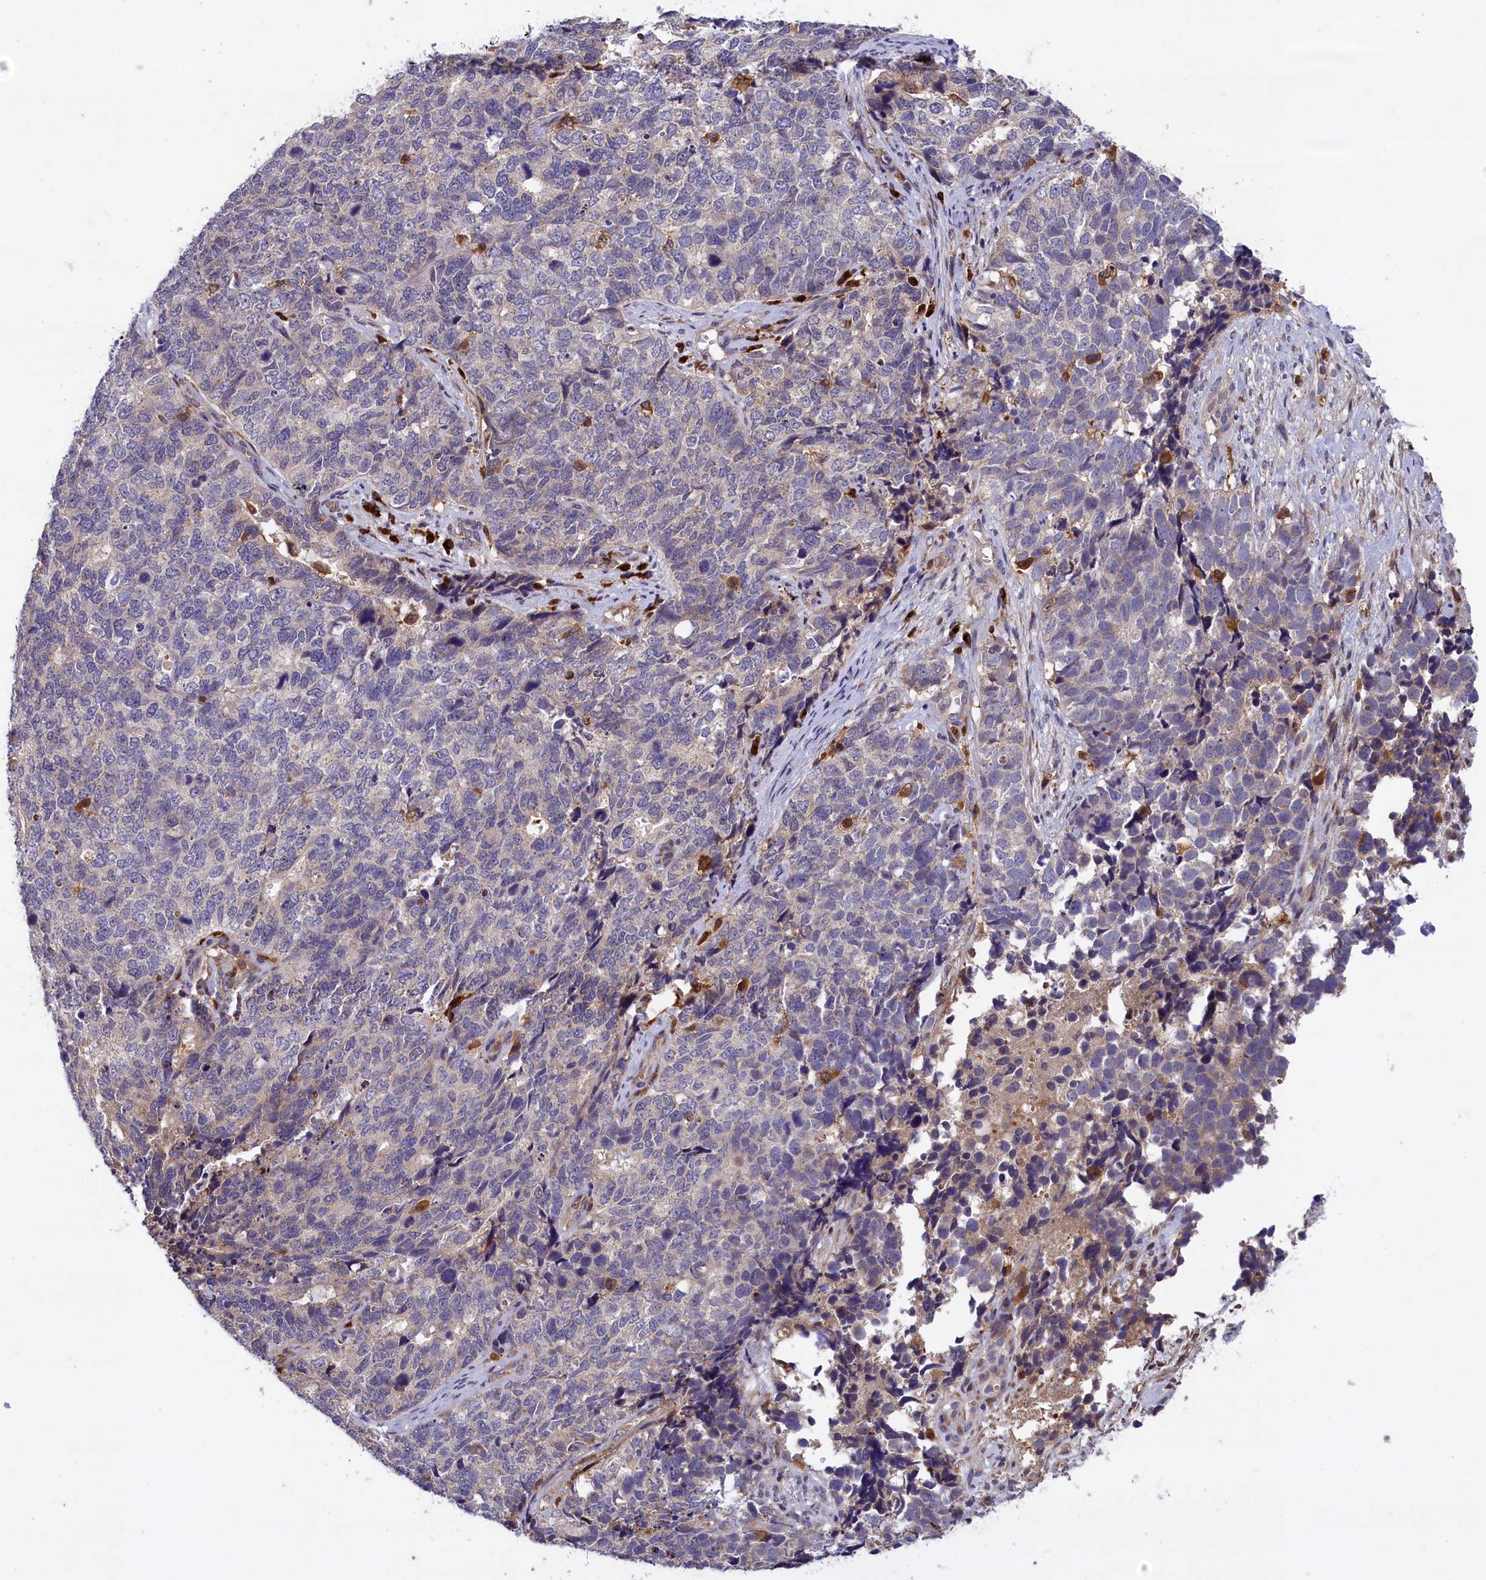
{"staining": {"intensity": "weak", "quantity": "<25%", "location": "cytoplasmic/membranous"}, "tissue": "cervical cancer", "cell_type": "Tumor cells", "image_type": "cancer", "snomed": [{"axis": "morphology", "description": "Squamous cell carcinoma, NOS"}, {"axis": "topography", "description": "Cervix"}], "caption": "Cervical cancer (squamous cell carcinoma) stained for a protein using IHC displays no staining tumor cells.", "gene": "NAIP", "patient": {"sex": "female", "age": 63}}